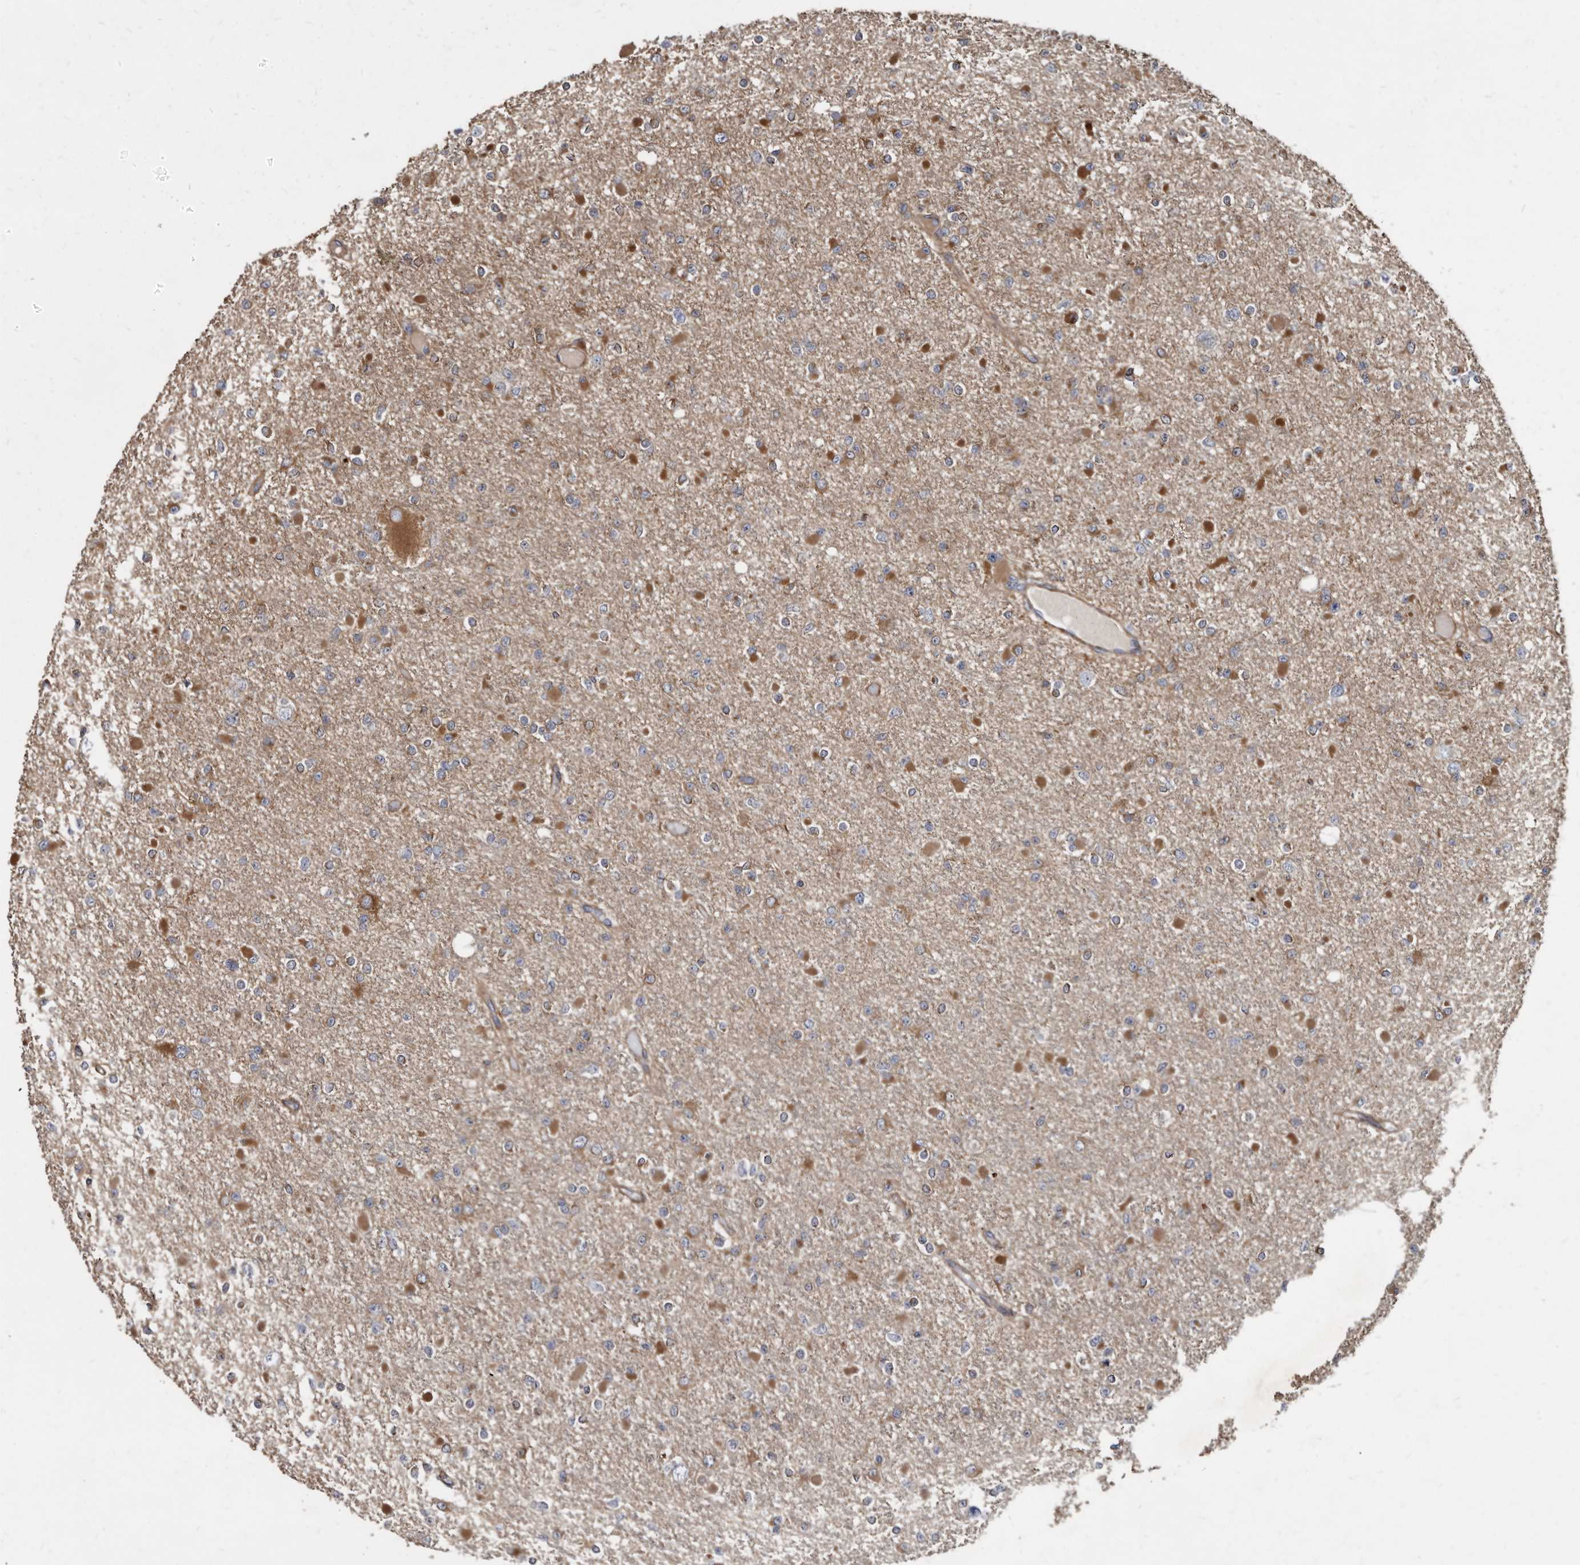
{"staining": {"intensity": "weak", "quantity": "25%-75%", "location": "cytoplasmic/membranous"}, "tissue": "glioma", "cell_type": "Tumor cells", "image_type": "cancer", "snomed": [{"axis": "morphology", "description": "Glioma, malignant, Low grade"}, {"axis": "topography", "description": "Brain"}], "caption": "Approximately 25%-75% of tumor cells in human malignant glioma (low-grade) exhibit weak cytoplasmic/membranous protein positivity as visualized by brown immunohistochemical staining.", "gene": "KCTD20", "patient": {"sex": "female", "age": 22}}